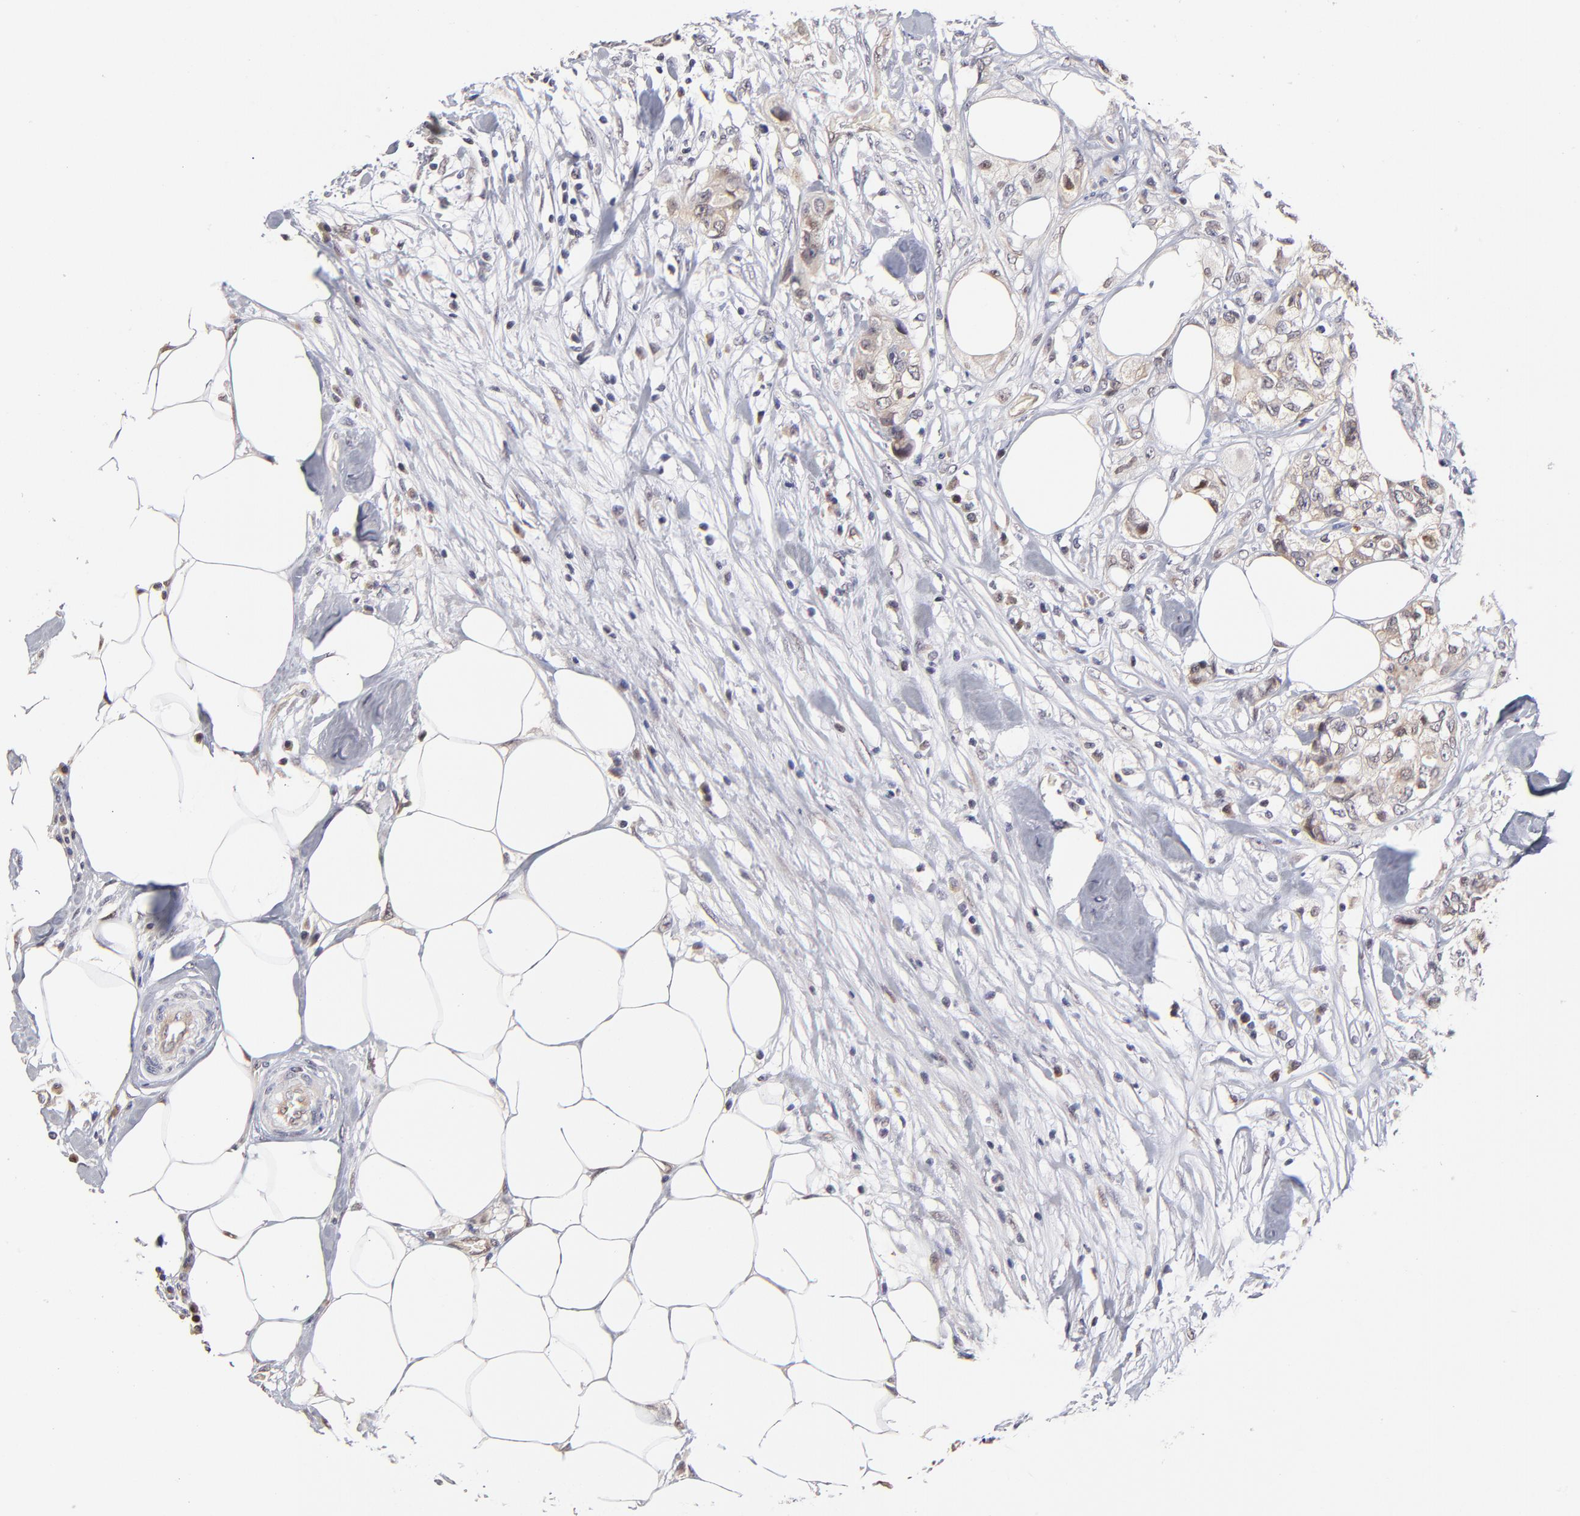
{"staining": {"intensity": "moderate", "quantity": ">75%", "location": "cytoplasmic/membranous"}, "tissue": "colorectal cancer", "cell_type": "Tumor cells", "image_type": "cancer", "snomed": [{"axis": "morphology", "description": "Adenocarcinoma, NOS"}, {"axis": "topography", "description": "Rectum"}], "caption": "Moderate cytoplasmic/membranous positivity for a protein is present in about >75% of tumor cells of colorectal cancer (adenocarcinoma) using IHC.", "gene": "ZNF10", "patient": {"sex": "female", "age": 57}}